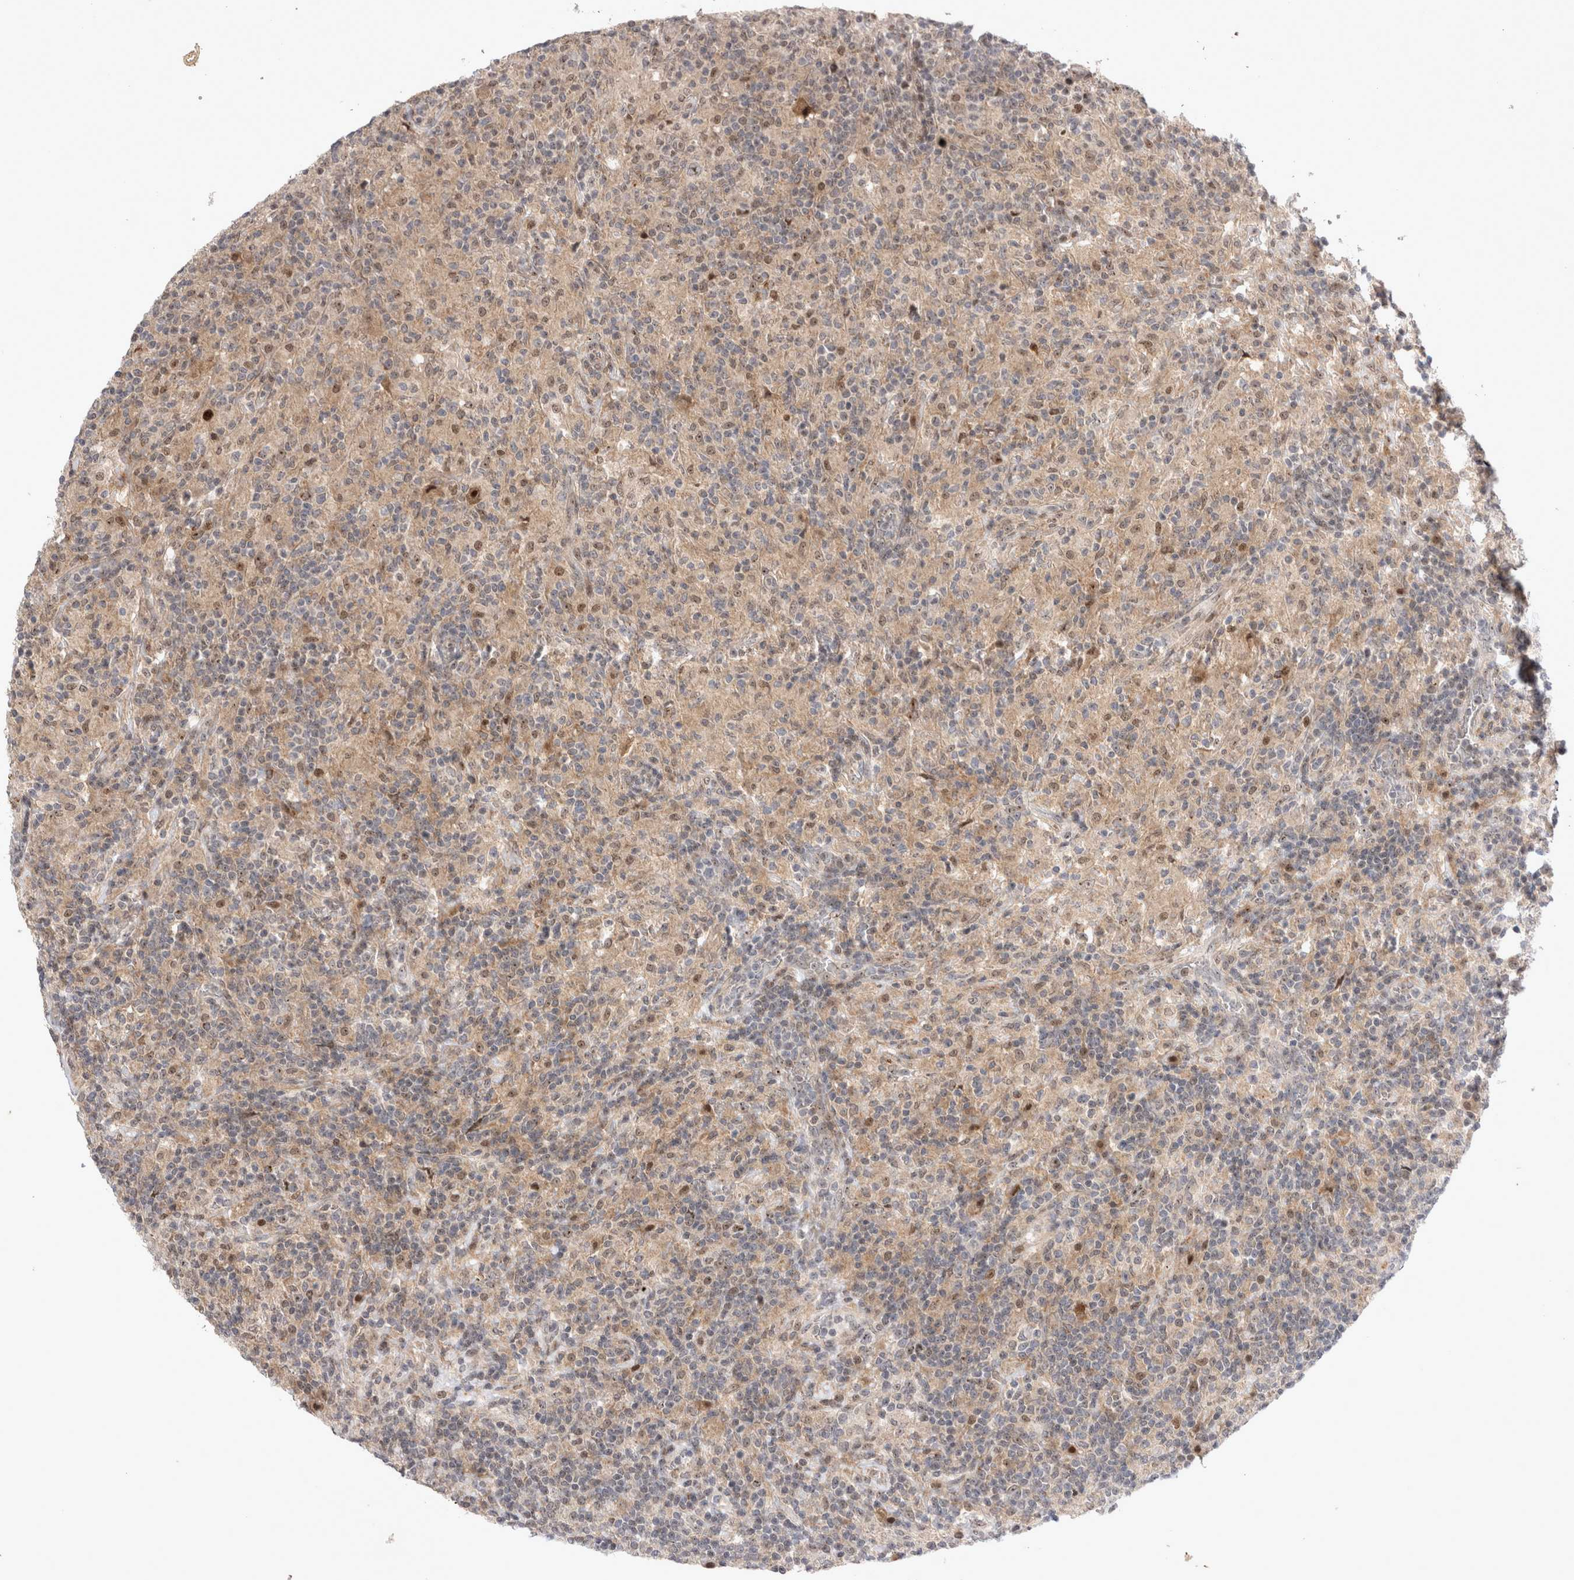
{"staining": {"intensity": "moderate", "quantity": ">75%", "location": "nuclear"}, "tissue": "lymphoma", "cell_type": "Tumor cells", "image_type": "cancer", "snomed": [{"axis": "morphology", "description": "Hodgkin's disease, NOS"}, {"axis": "topography", "description": "Lymph node"}], "caption": "The image exhibits a brown stain indicating the presence of a protein in the nuclear of tumor cells in lymphoma.", "gene": "STK11", "patient": {"sex": "male", "age": 70}}